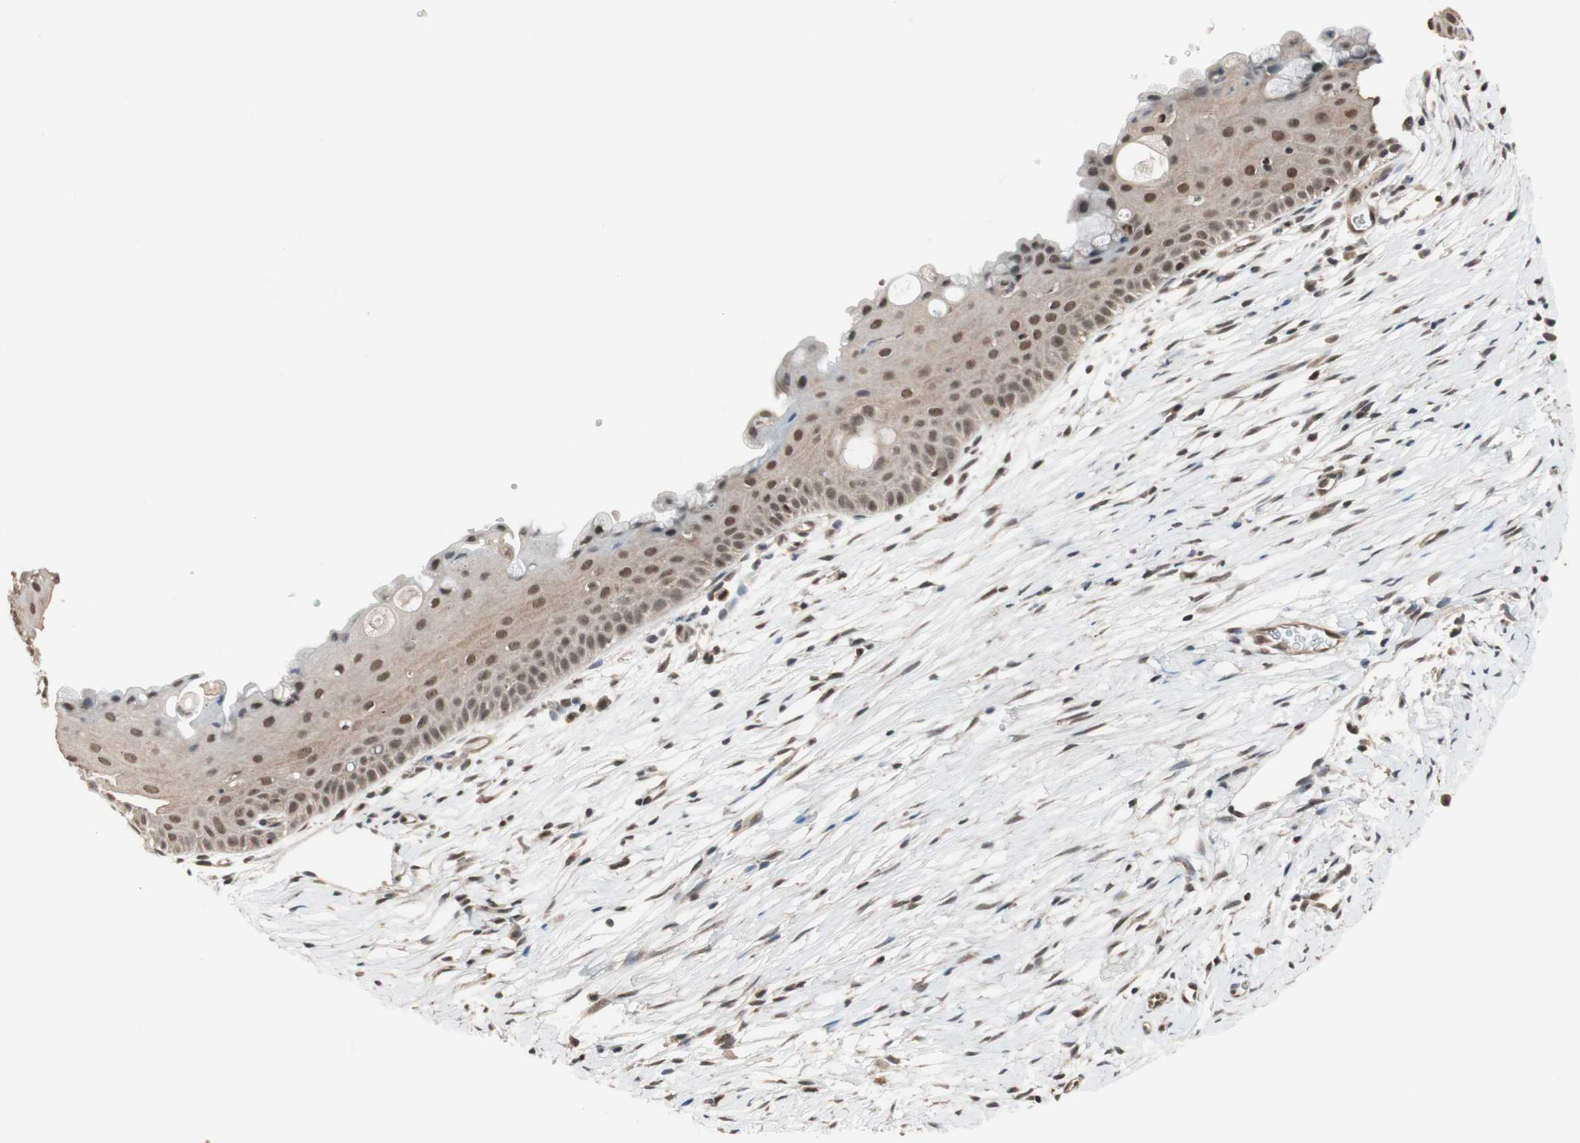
{"staining": {"intensity": "moderate", "quantity": ">75%", "location": "cytoplasmic/membranous,nuclear"}, "tissue": "cervix", "cell_type": "Squamous epithelial cells", "image_type": "normal", "snomed": [{"axis": "morphology", "description": "Normal tissue, NOS"}, {"axis": "topography", "description": "Cervix"}], "caption": "IHC of benign human cervix exhibits medium levels of moderate cytoplasmic/membranous,nuclear staining in approximately >75% of squamous epithelial cells.", "gene": "DRAP1", "patient": {"sex": "female", "age": 39}}